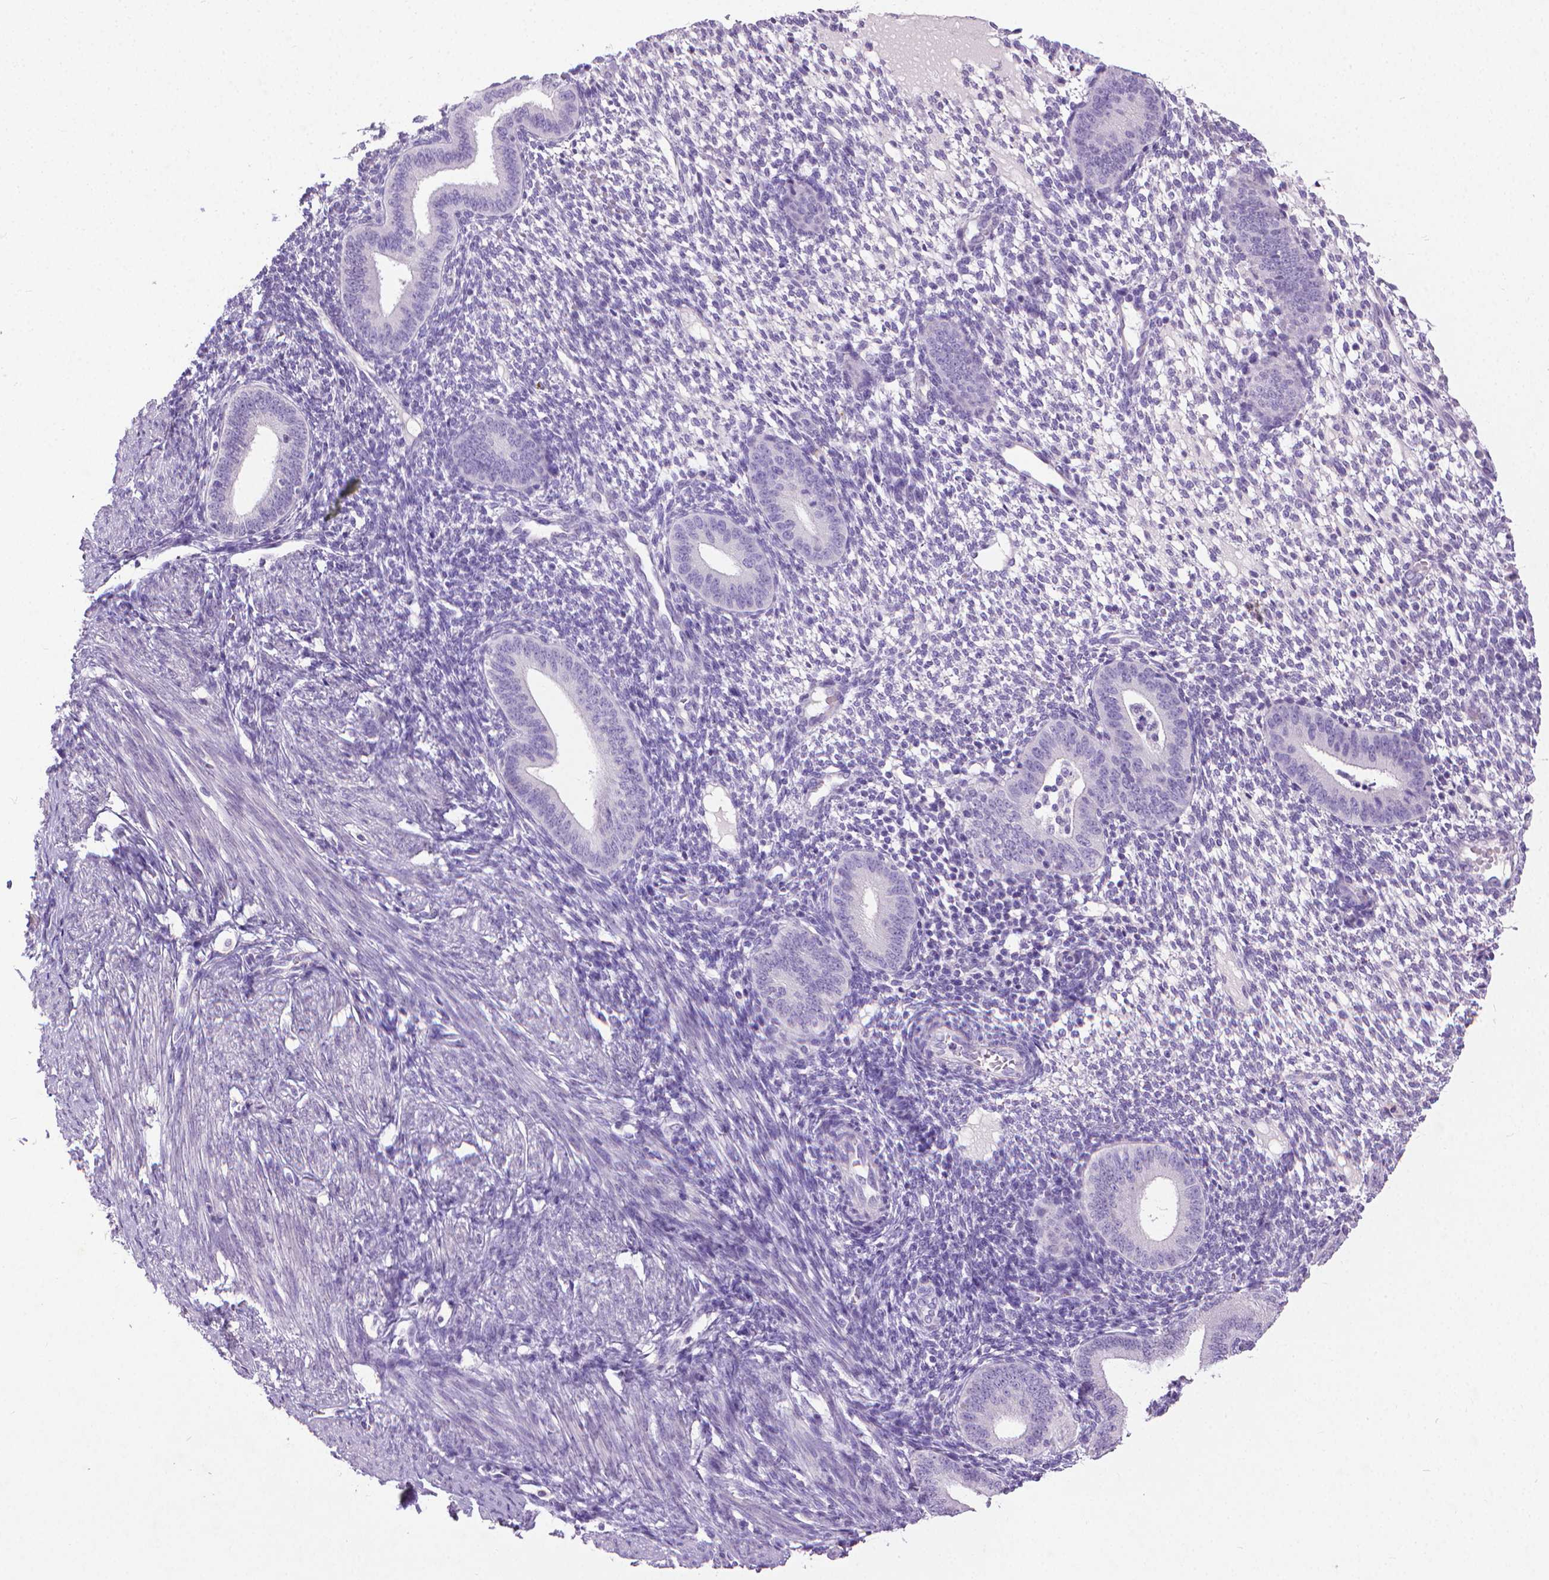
{"staining": {"intensity": "negative", "quantity": "none", "location": "none"}, "tissue": "endometrium", "cell_type": "Cells in endometrial stroma", "image_type": "normal", "snomed": [{"axis": "morphology", "description": "Normal tissue, NOS"}, {"axis": "topography", "description": "Endometrium"}], "caption": "Photomicrograph shows no protein positivity in cells in endometrial stroma of unremarkable endometrium.", "gene": "KRT5", "patient": {"sex": "female", "age": 40}}